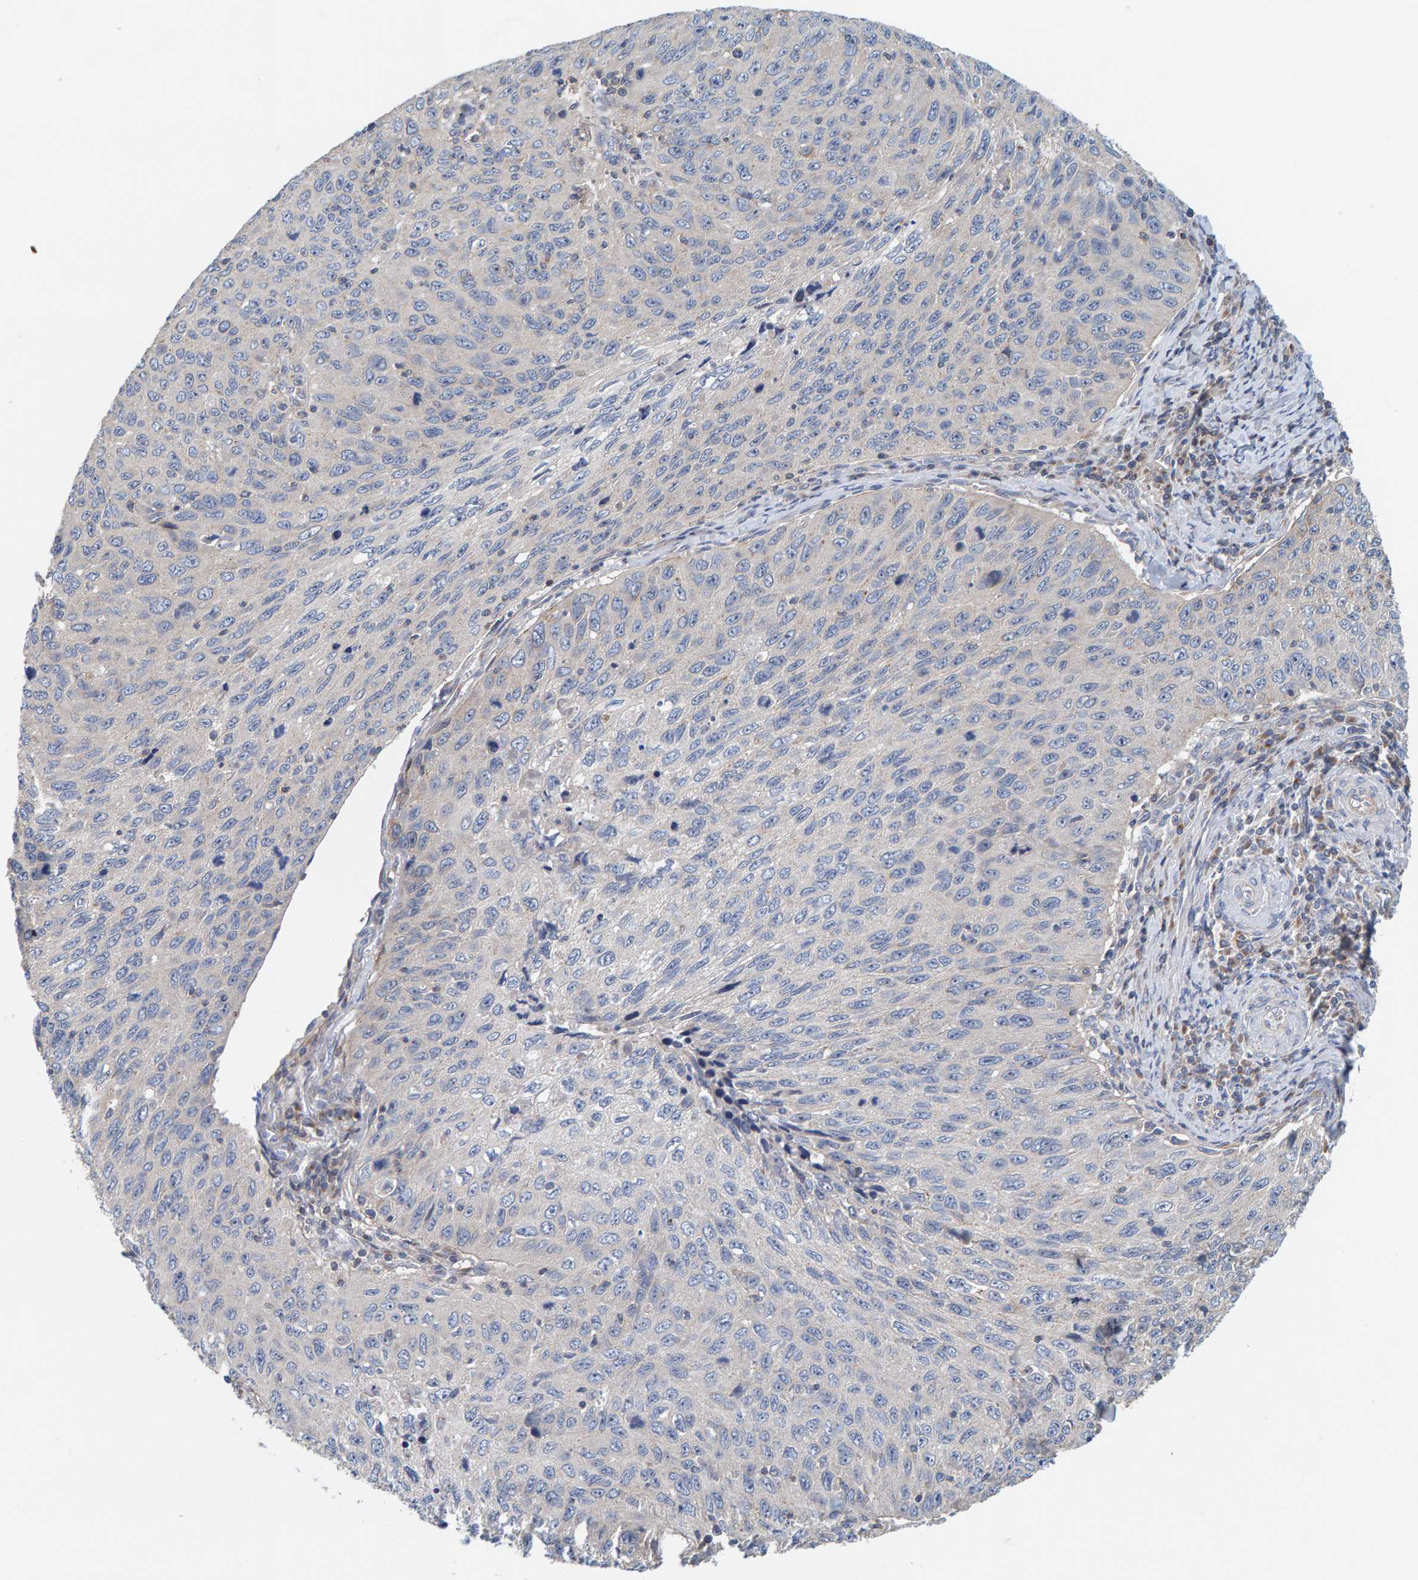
{"staining": {"intensity": "negative", "quantity": "none", "location": "none"}, "tissue": "cervical cancer", "cell_type": "Tumor cells", "image_type": "cancer", "snomed": [{"axis": "morphology", "description": "Squamous cell carcinoma, NOS"}, {"axis": "topography", "description": "Cervix"}], "caption": "The IHC image has no significant staining in tumor cells of cervical cancer tissue. The staining is performed using DAB brown chromogen with nuclei counter-stained in using hematoxylin.", "gene": "CCM2", "patient": {"sex": "female", "age": 53}}